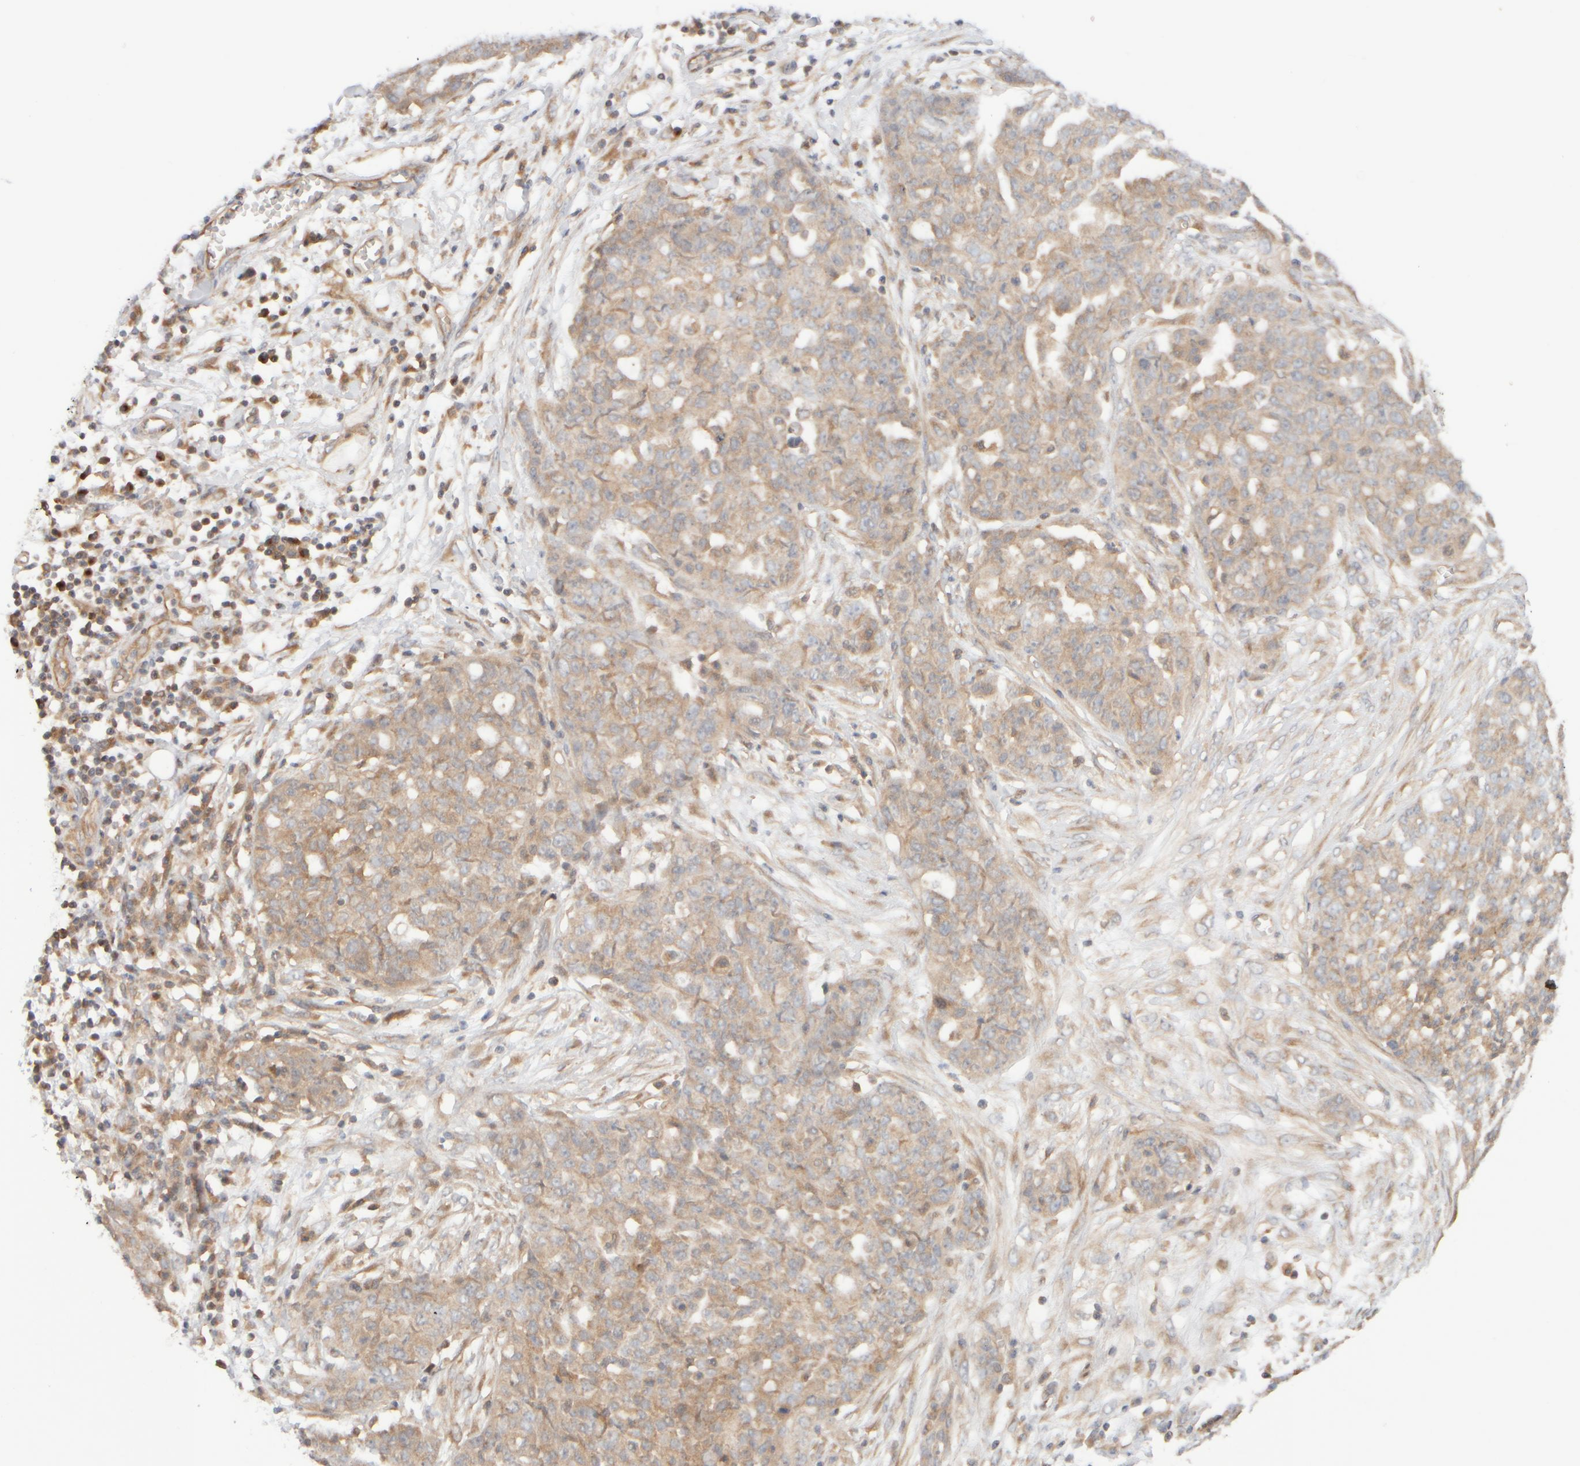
{"staining": {"intensity": "weak", "quantity": ">75%", "location": "cytoplasmic/membranous"}, "tissue": "ovarian cancer", "cell_type": "Tumor cells", "image_type": "cancer", "snomed": [{"axis": "morphology", "description": "Cystadenocarcinoma, serous, NOS"}, {"axis": "topography", "description": "Soft tissue"}, {"axis": "topography", "description": "Ovary"}], "caption": "Protein expression by immunohistochemistry (IHC) exhibits weak cytoplasmic/membranous expression in approximately >75% of tumor cells in serous cystadenocarcinoma (ovarian).", "gene": "RABEP1", "patient": {"sex": "female", "age": 57}}